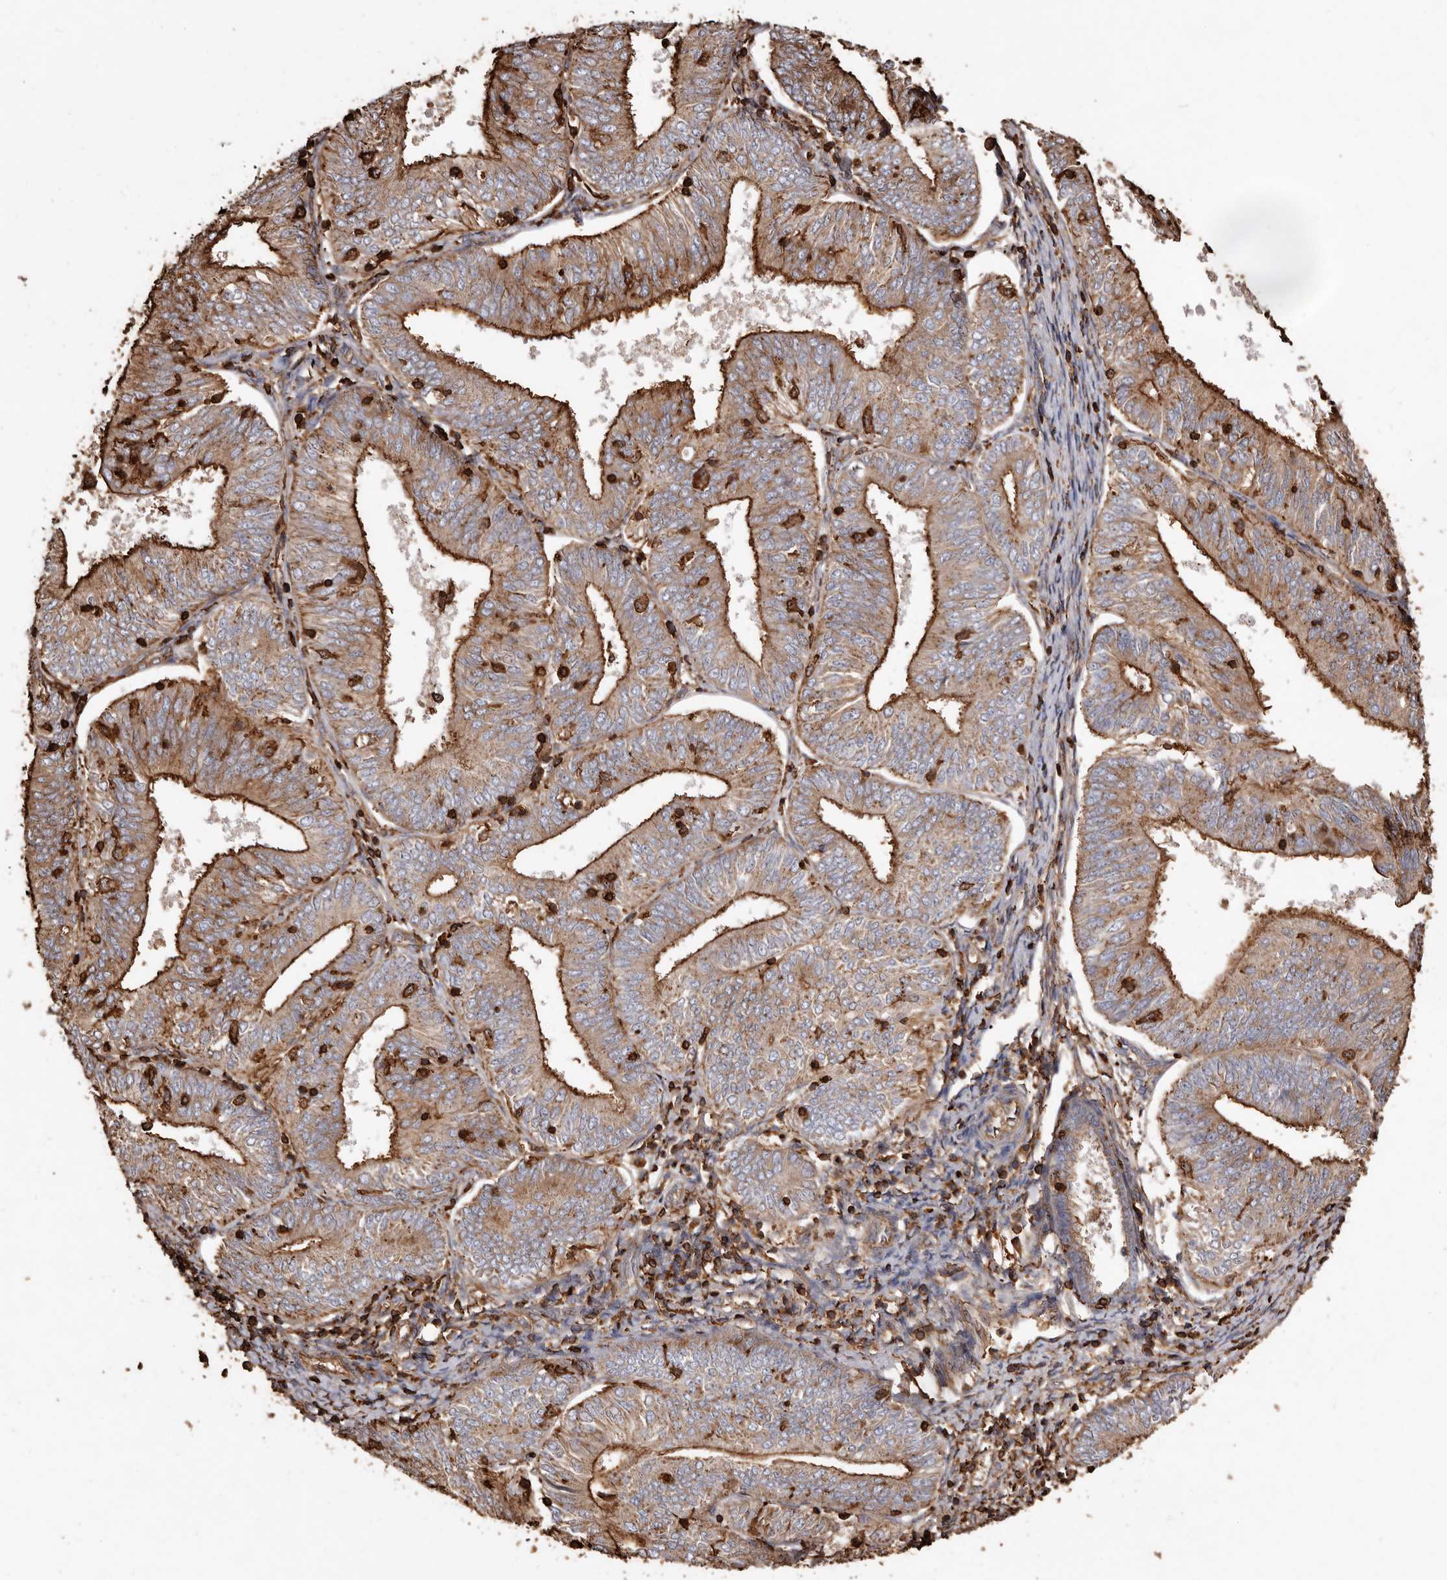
{"staining": {"intensity": "strong", "quantity": ">75%", "location": "cytoplasmic/membranous"}, "tissue": "endometrial cancer", "cell_type": "Tumor cells", "image_type": "cancer", "snomed": [{"axis": "morphology", "description": "Adenocarcinoma, NOS"}, {"axis": "topography", "description": "Endometrium"}], "caption": "Endometrial cancer (adenocarcinoma) stained with IHC demonstrates strong cytoplasmic/membranous staining in about >75% of tumor cells. The staining is performed using DAB (3,3'-diaminobenzidine) brown chromogen to label protein expression. The nuclei are counter-stained blue using hematoxylin.", "gene": "COQ8B", "patient": {"sex": "female", "age": 58}}